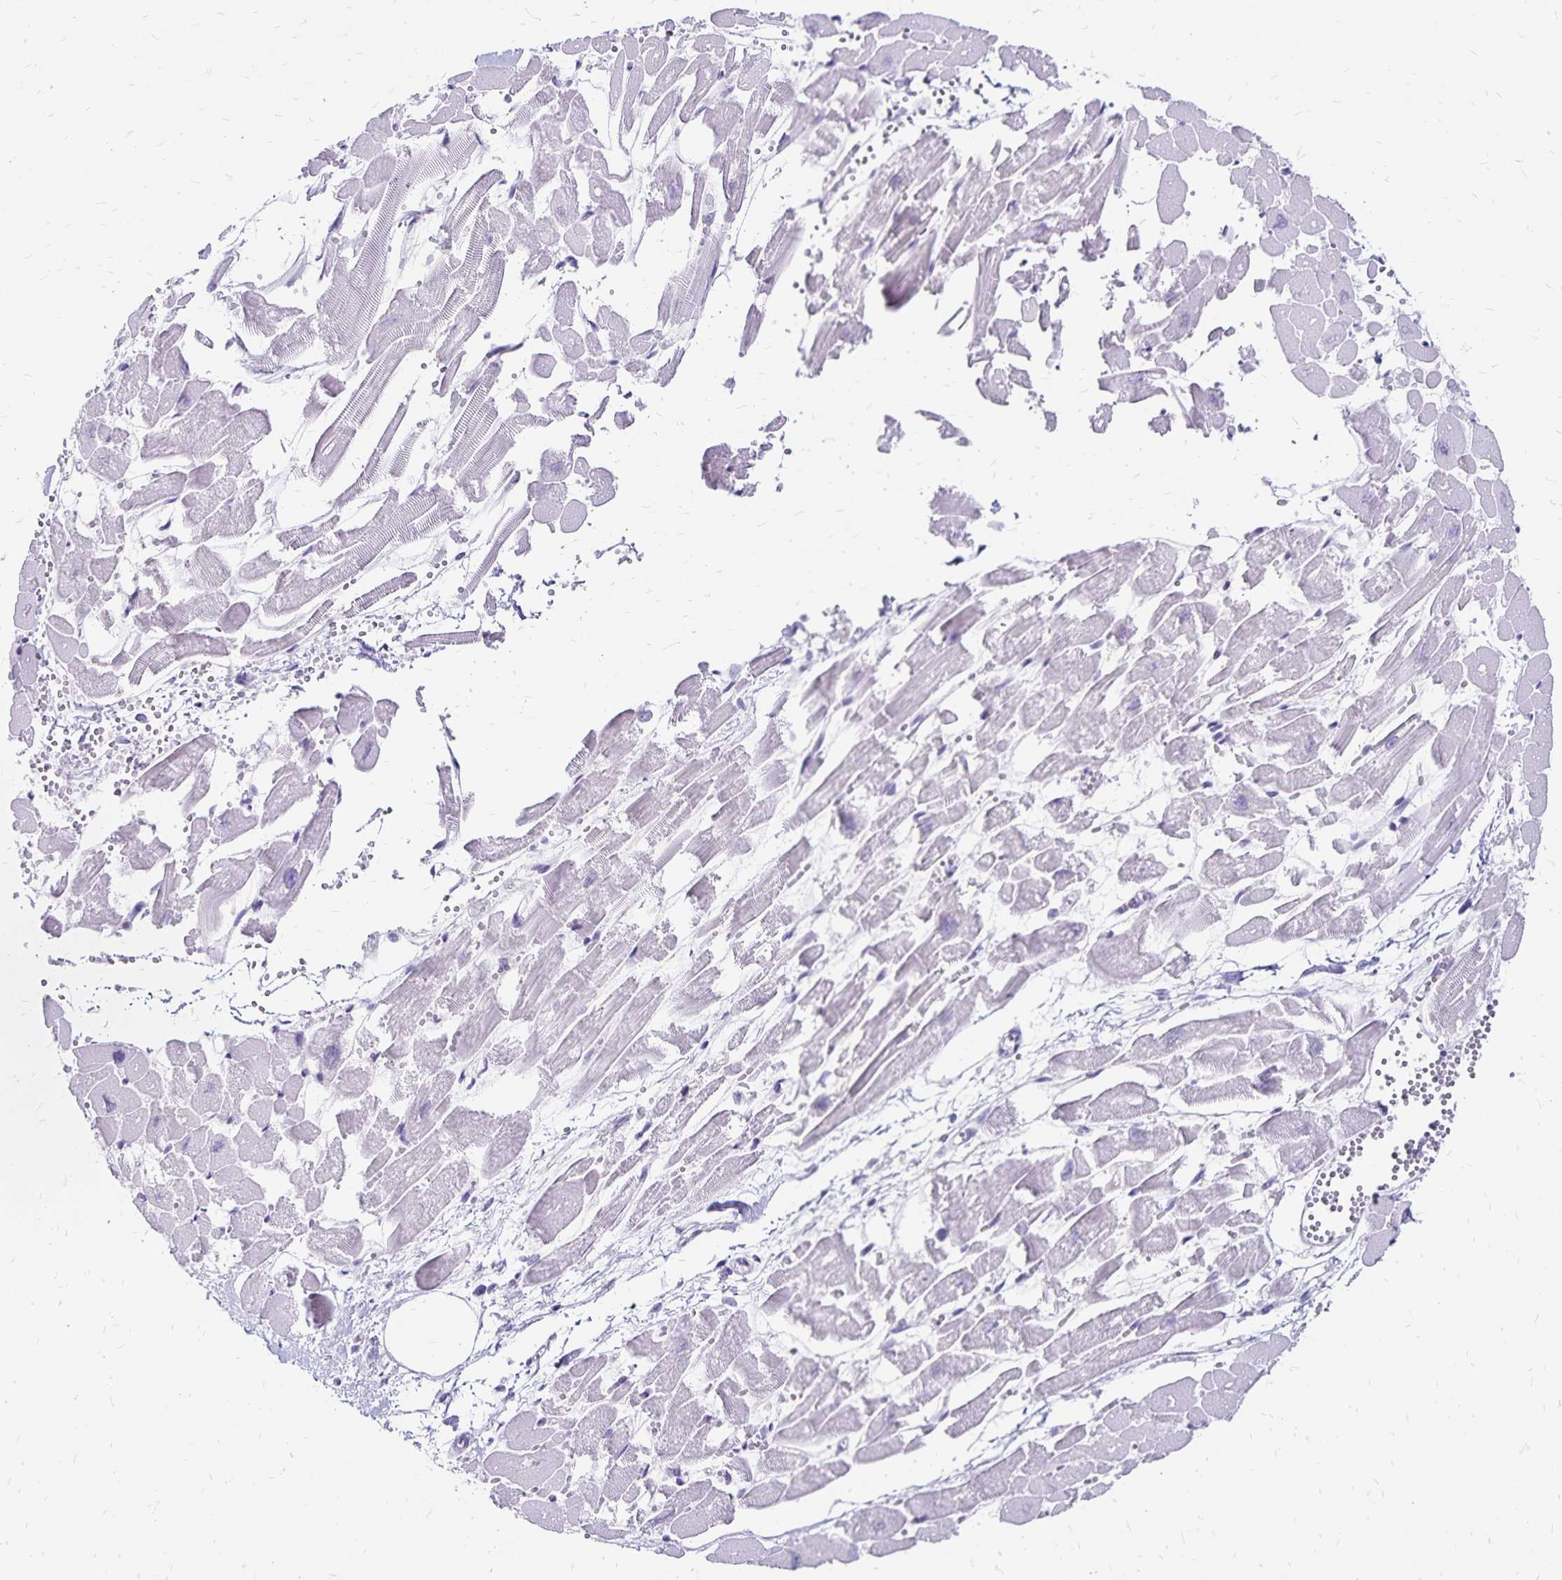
{"staining": {"intensity": "negative", "quantity": "none", "location": "none"}, "tissue": "heart muscle", "cell_type": "Cardiomyocytes", "image_type": "normal", "snomed": [{"axis": "morphology", "description": "Normal tissue, NOS"}, {"axis": "topography", "description": "Heart"}], "caption": "Immunohistochemistry (IHC) histopathology image of benign heart muscle: heart muscle stained with DAB (3,3'-diaminobenzidine) displays no significant protein expression in cardiomyocytes.", "gene": "IKZF1", "patient": {"sex": "female", "age": 52}}